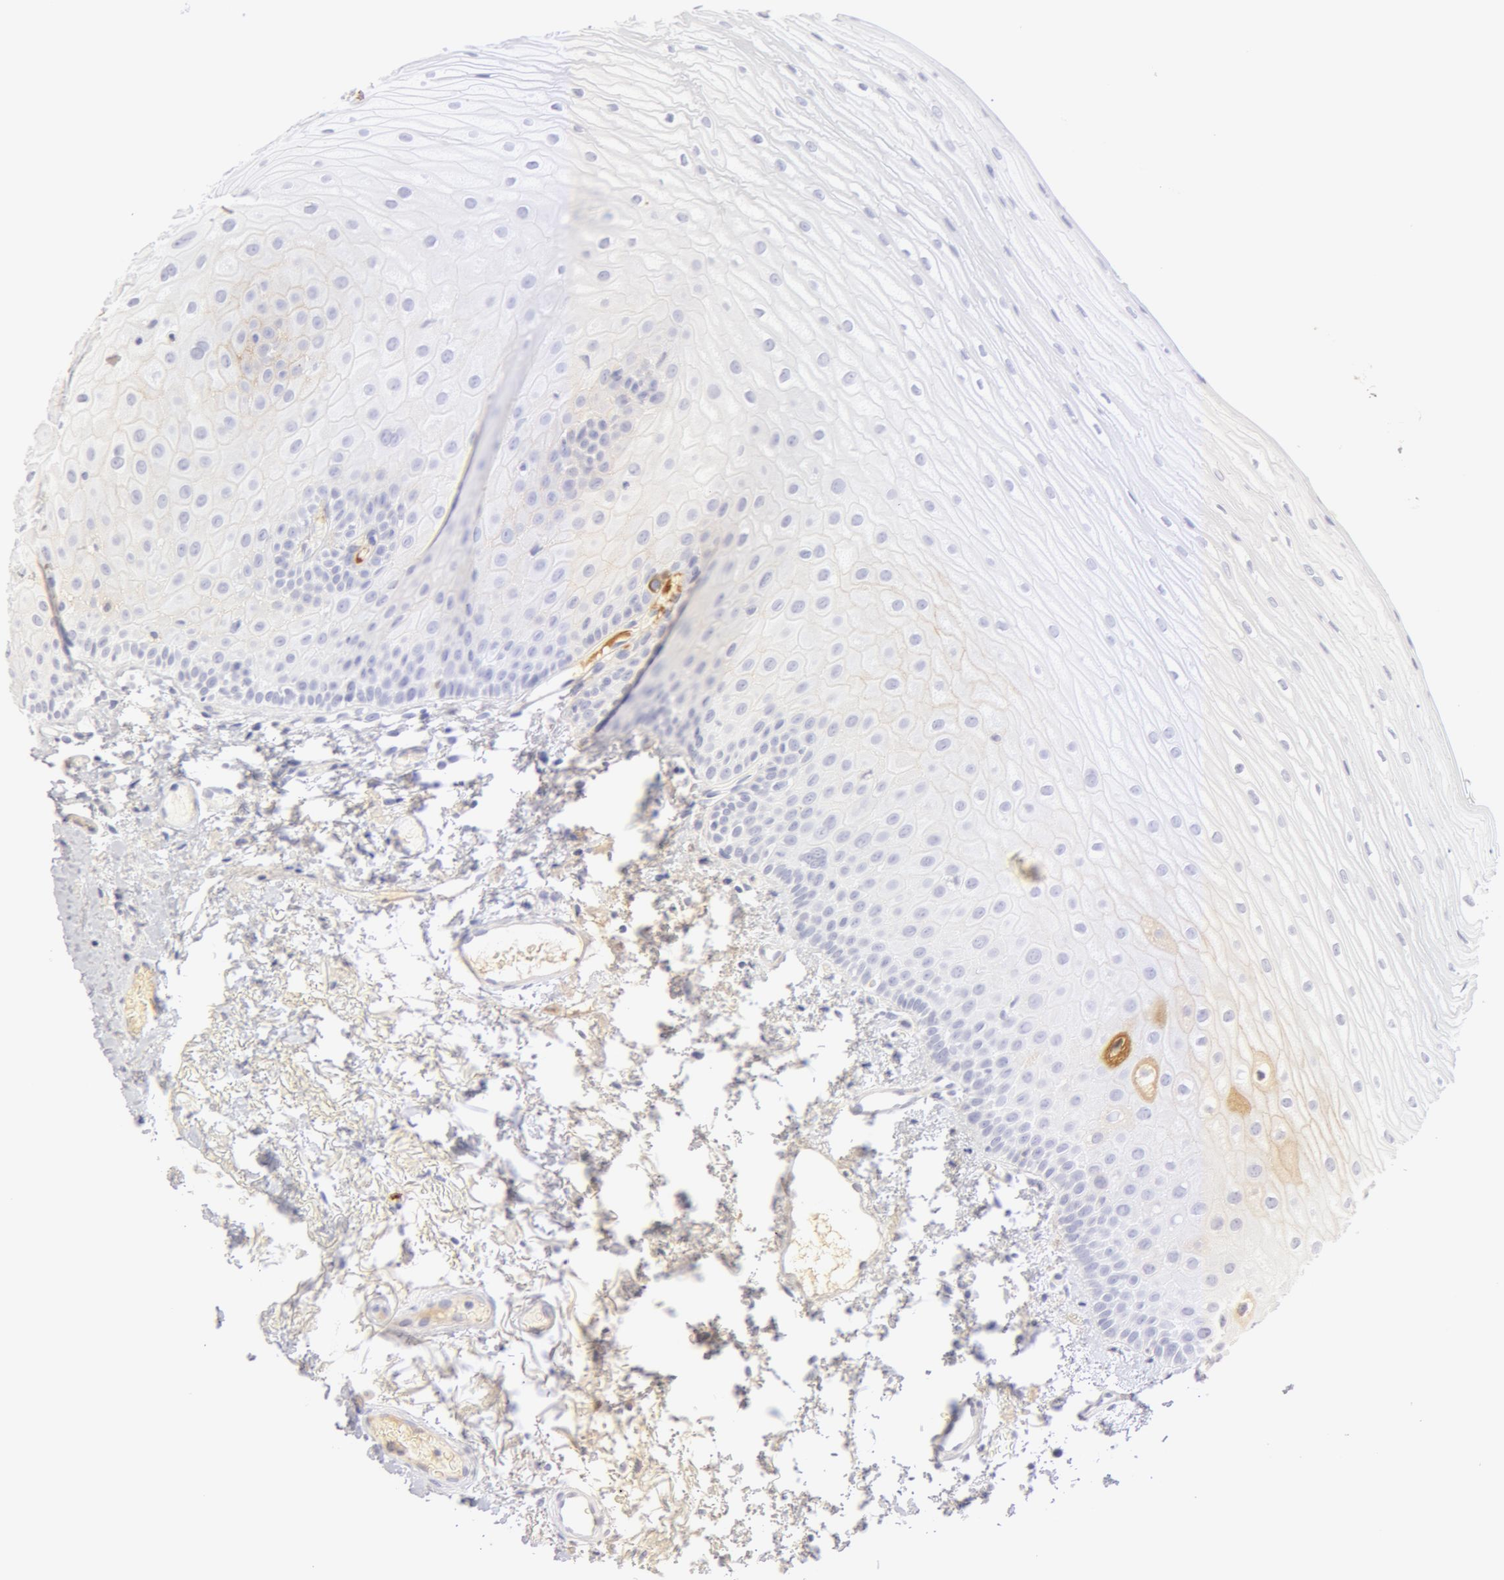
{"staining": {"intensity": "negative", "quantity": "none", "location": "none"}, "tissue": "oral mucosa", "cell_type": "Squamous epithelial cells", "image_type": "normal", "snomed": [{"axis": "morphology", "description": "Normal tissue, NOS"}, {"axis": "topography", "description": "Oral tissue"}], "caption": "An immunohistochemistry image of normal oral mucosa is shown. There is no staining in squamous epithelial cells of oral mucosa. (Immunohistochemistry, brightfield microscopy, high magnification).", "gene": "AHSG", "patient": {"sex": "male", "age": 52}}